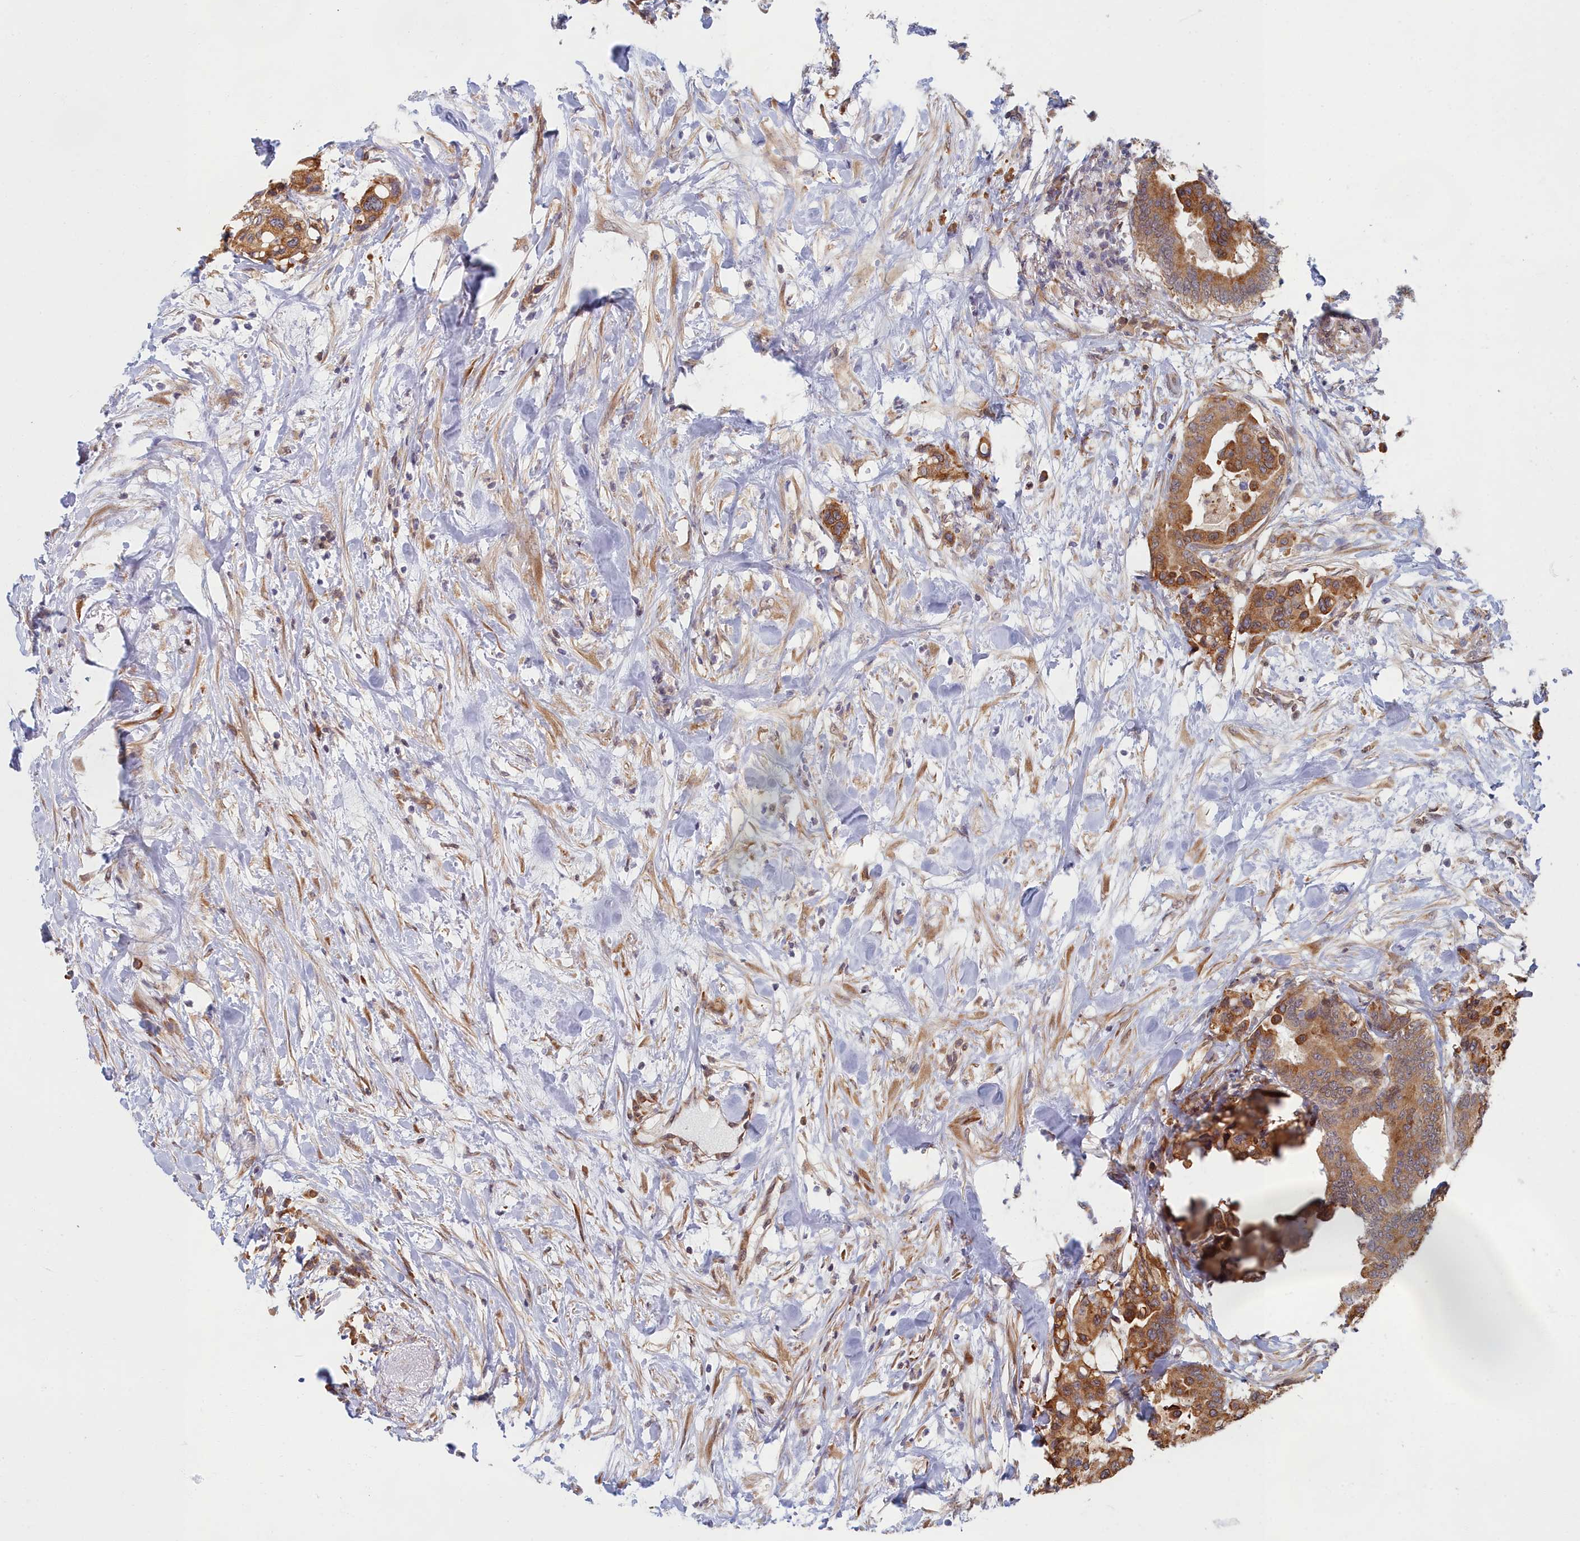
{"staining": {"intensity": "moderate", "quantity": ">75%", "location": "cytoplasmic/membranous"}, "tissue": "colorectal cancer", "cell_type": "Tumor cells", "image_type": "cancer", "snomed": [{"axis": "morphology", "description": "Normal tissue, NOS"}, {"axis": "morphology", "description": "Adenocarcinoma, NOS"}, {"axis": "topography", "description": "Colon"}], "caption": "This image reveals adenocarcinoma (colorectal) stained with immunohistochemistry (IHC) to label a protein in brown. The cytoplasmic/membranous of tumor cells show moderate positivity for the protein. Nuclei are counter-stained blue.", "gene": "MAK16", "patient": {"sex": "male", "age": 82}}